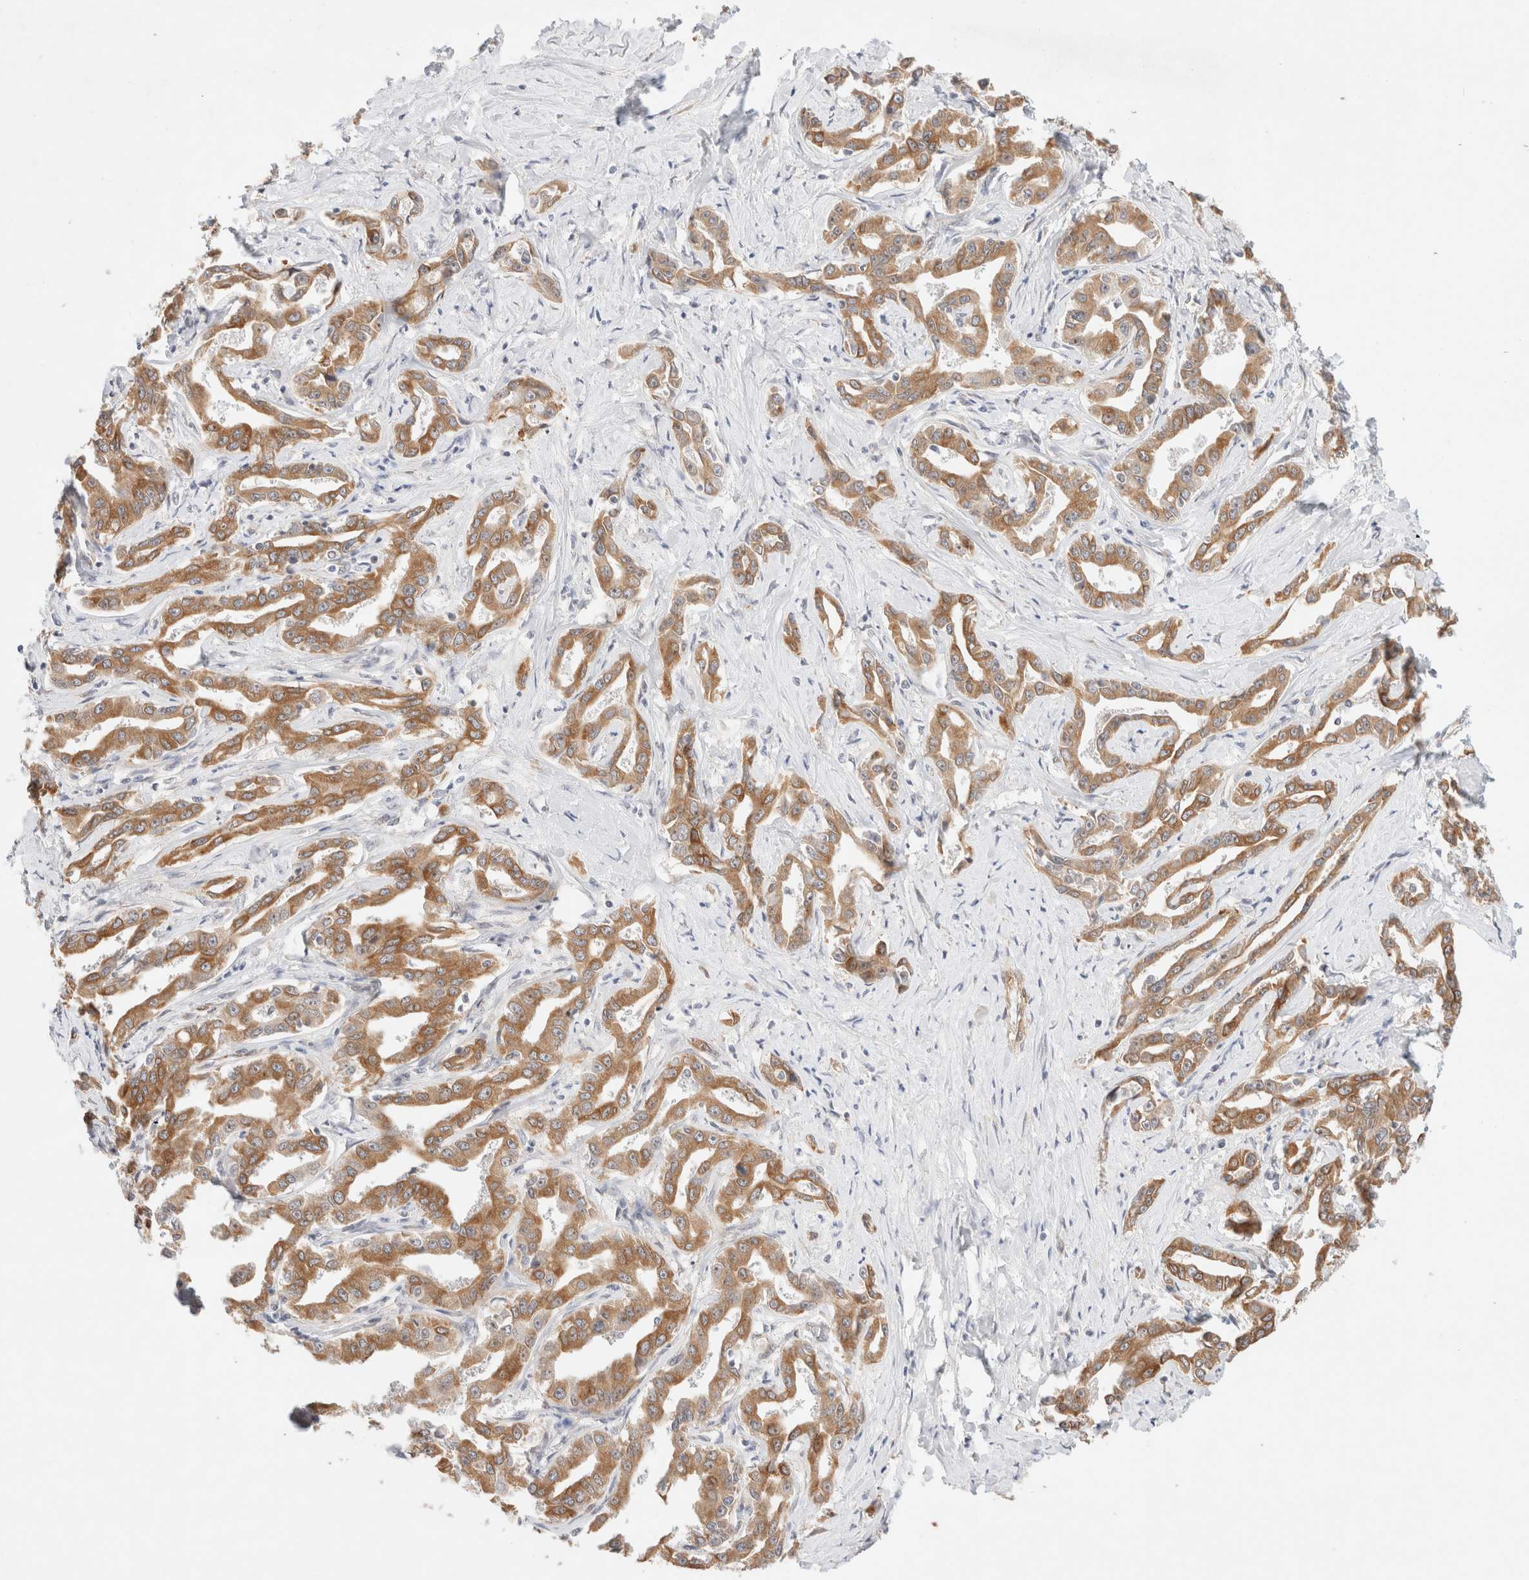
{"staining": {"intensity": "moderate", "quantity": ">75%", "location": "cytoplasmic/membranous"}, "tissue": "liver cancer", "cell_type": "Tumor cells", "image_type": "cancer", "snomed": [{"axis": "morphology", "description": "Cholangiocarcinoma"}, {"axis": "topography", "description": "Liver"}], "caption": "Immunohistochemistry of cholangiocarcinoma (liver) exhibits medium levels of moderate cytoplasmic/membranous staining in about >75% of tumor cells.", "gene": "RRP15", "patient": {"sex": "male", "age": 59}}